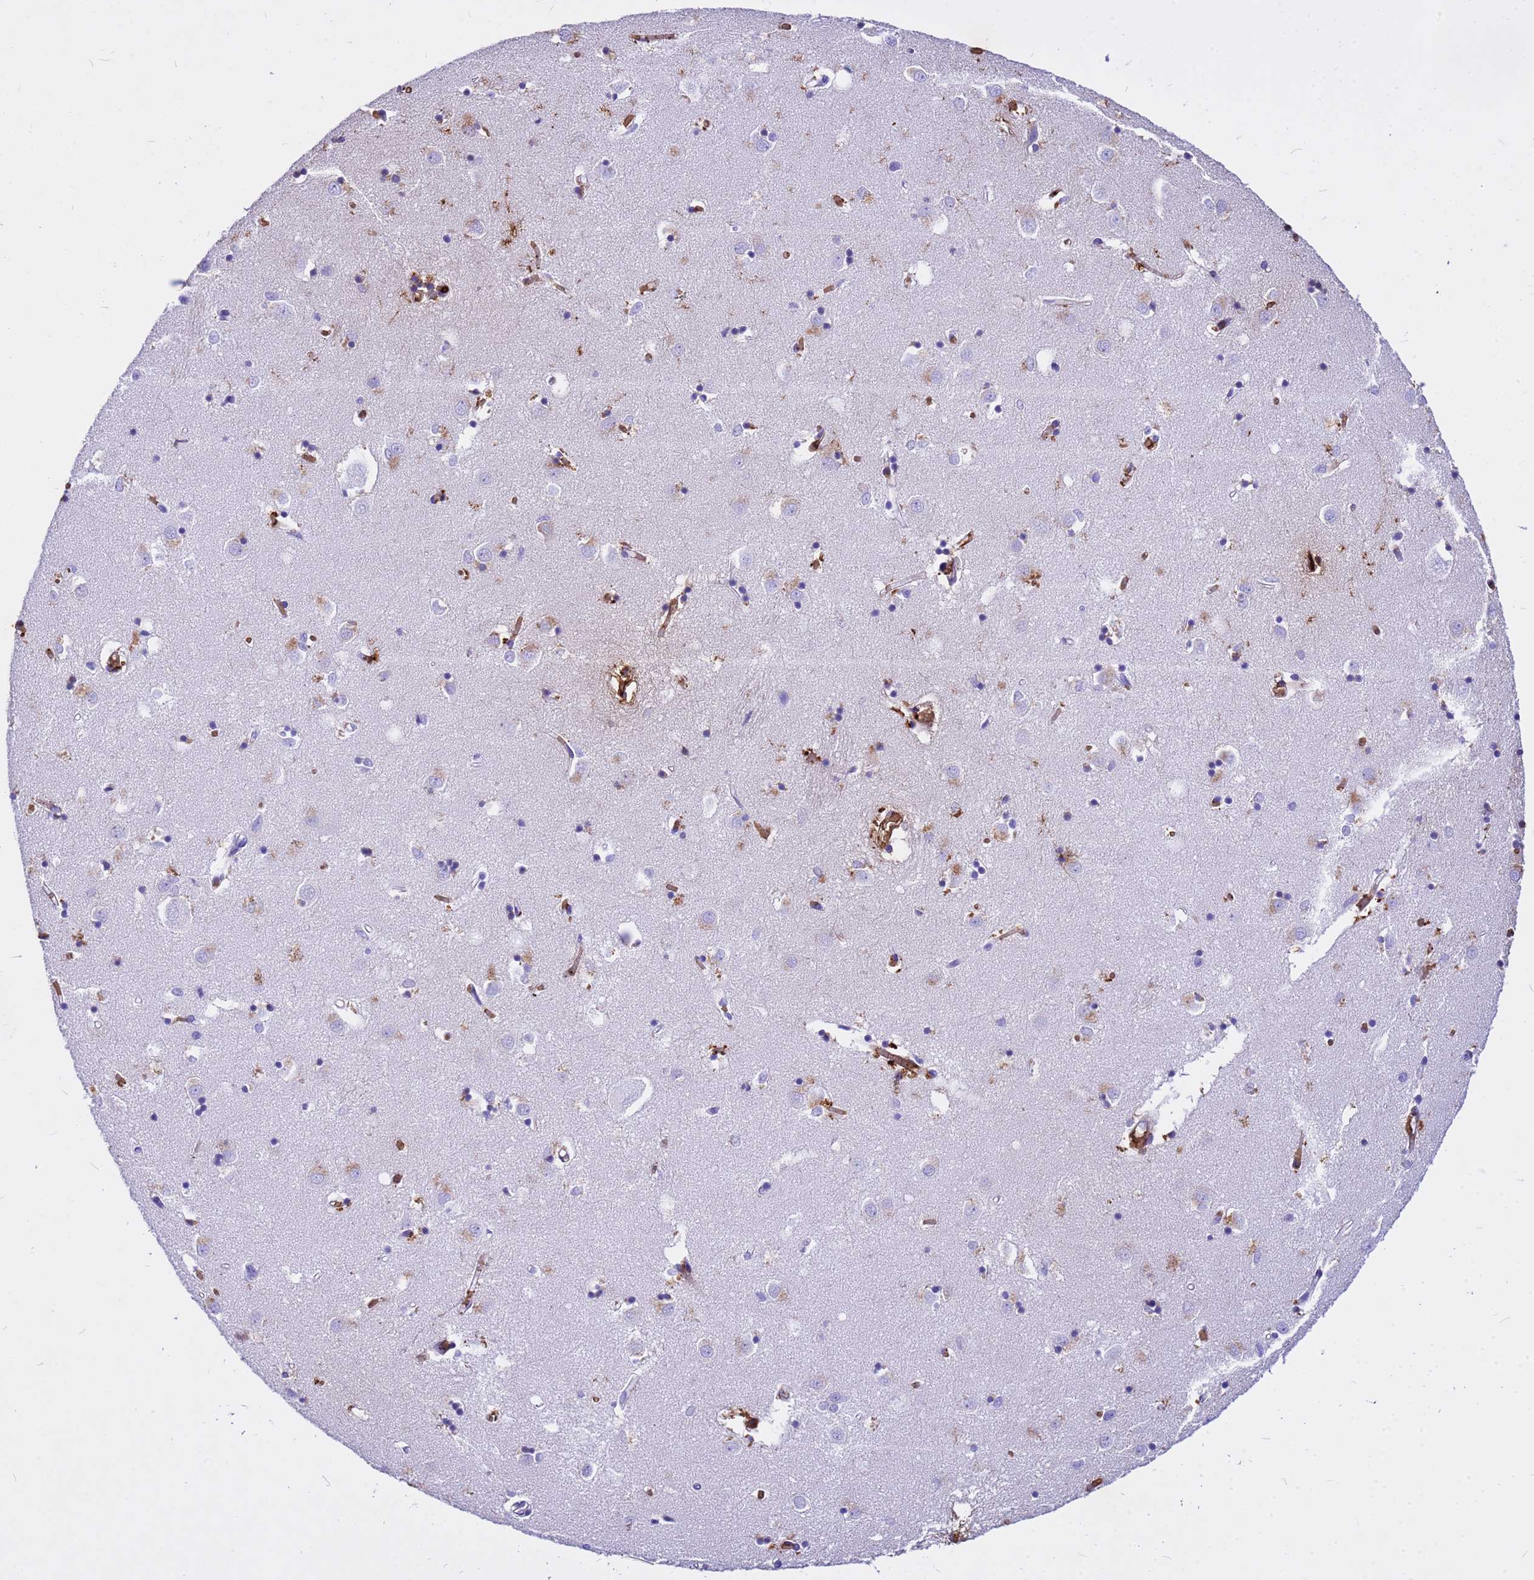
{"staining": {"intensity": "negative", "quantity": "none", "location": "none"}, "tissue": "caudate", "cell_type": "Glial cells", "image_type": "normal", "snomed": [{"axis": "morphology", "description": "Normal tissue, NOS"}, {"axis": "topography", "description": "Lateral ventricle wall"}], "caption": "This is an IHC image of benign caudate. There is no expression in glial cells.", "gene": "HBA1", "patient": {"sex": "male", "age": 70}}